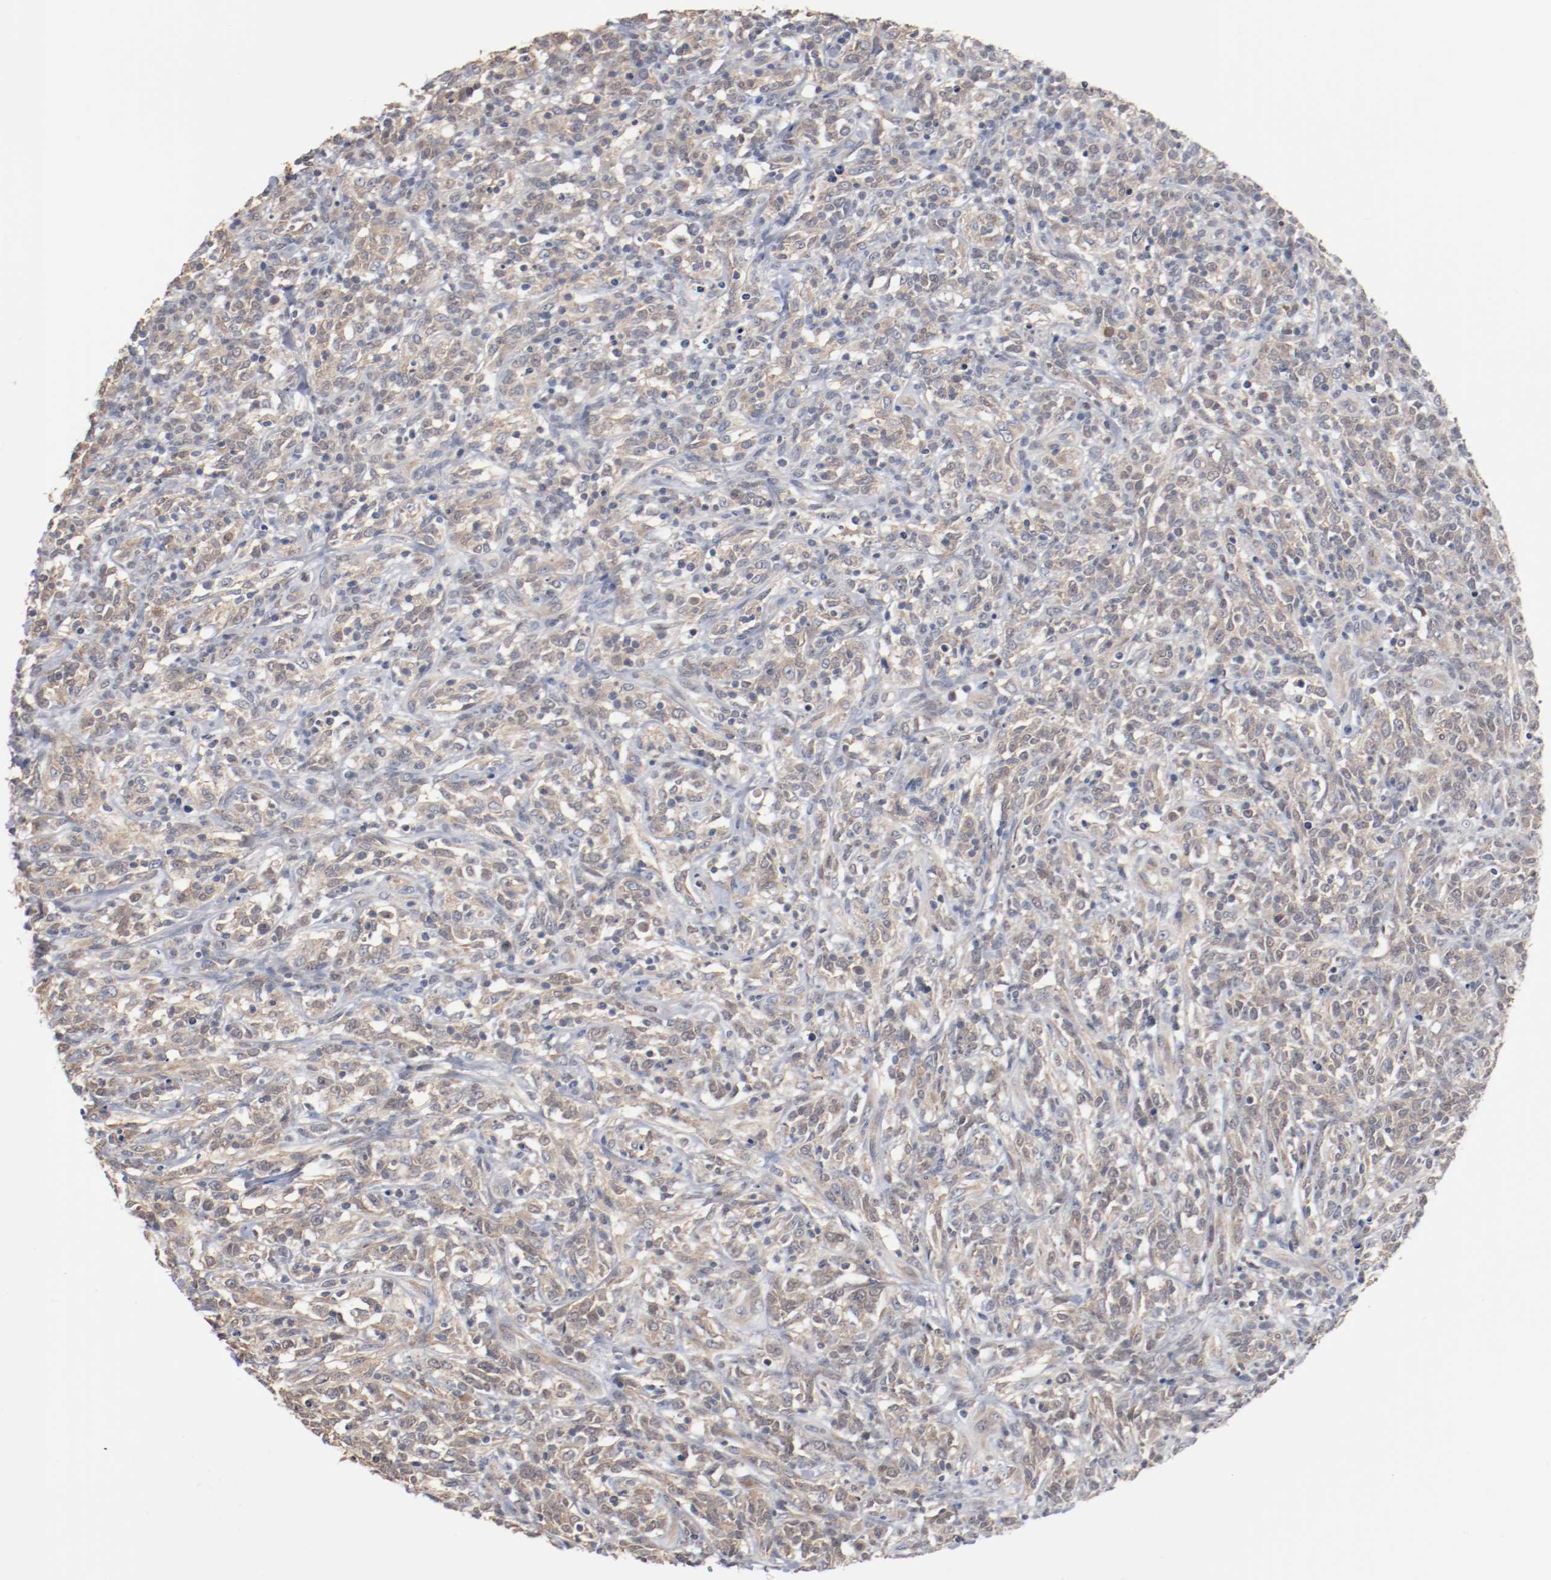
{"staining": {"intensity": "weak", "quantity": "25%-75%", "location": "cytoplasmic/membranous"}, "tissue": "lymphoma", "cell_type": "Tumor cells", "image_type": "cancer", "snomed": [{"axis": "morphology", "description": "Malignant lymphoma, non-Hodgkin's type, High grade"}, {"axis": "topography", "description": "Lymph node"}], "caption": "About 25%-75% of tumor cells in human malignant lymphoma, non-Hodgkin's type (high-grade) display weak cytoplasmic/membranous protein expression as visualized by brown immunohistochemical staining.", "gene": "RNASE11", "patient": {"sex": "female", "age": 73}}